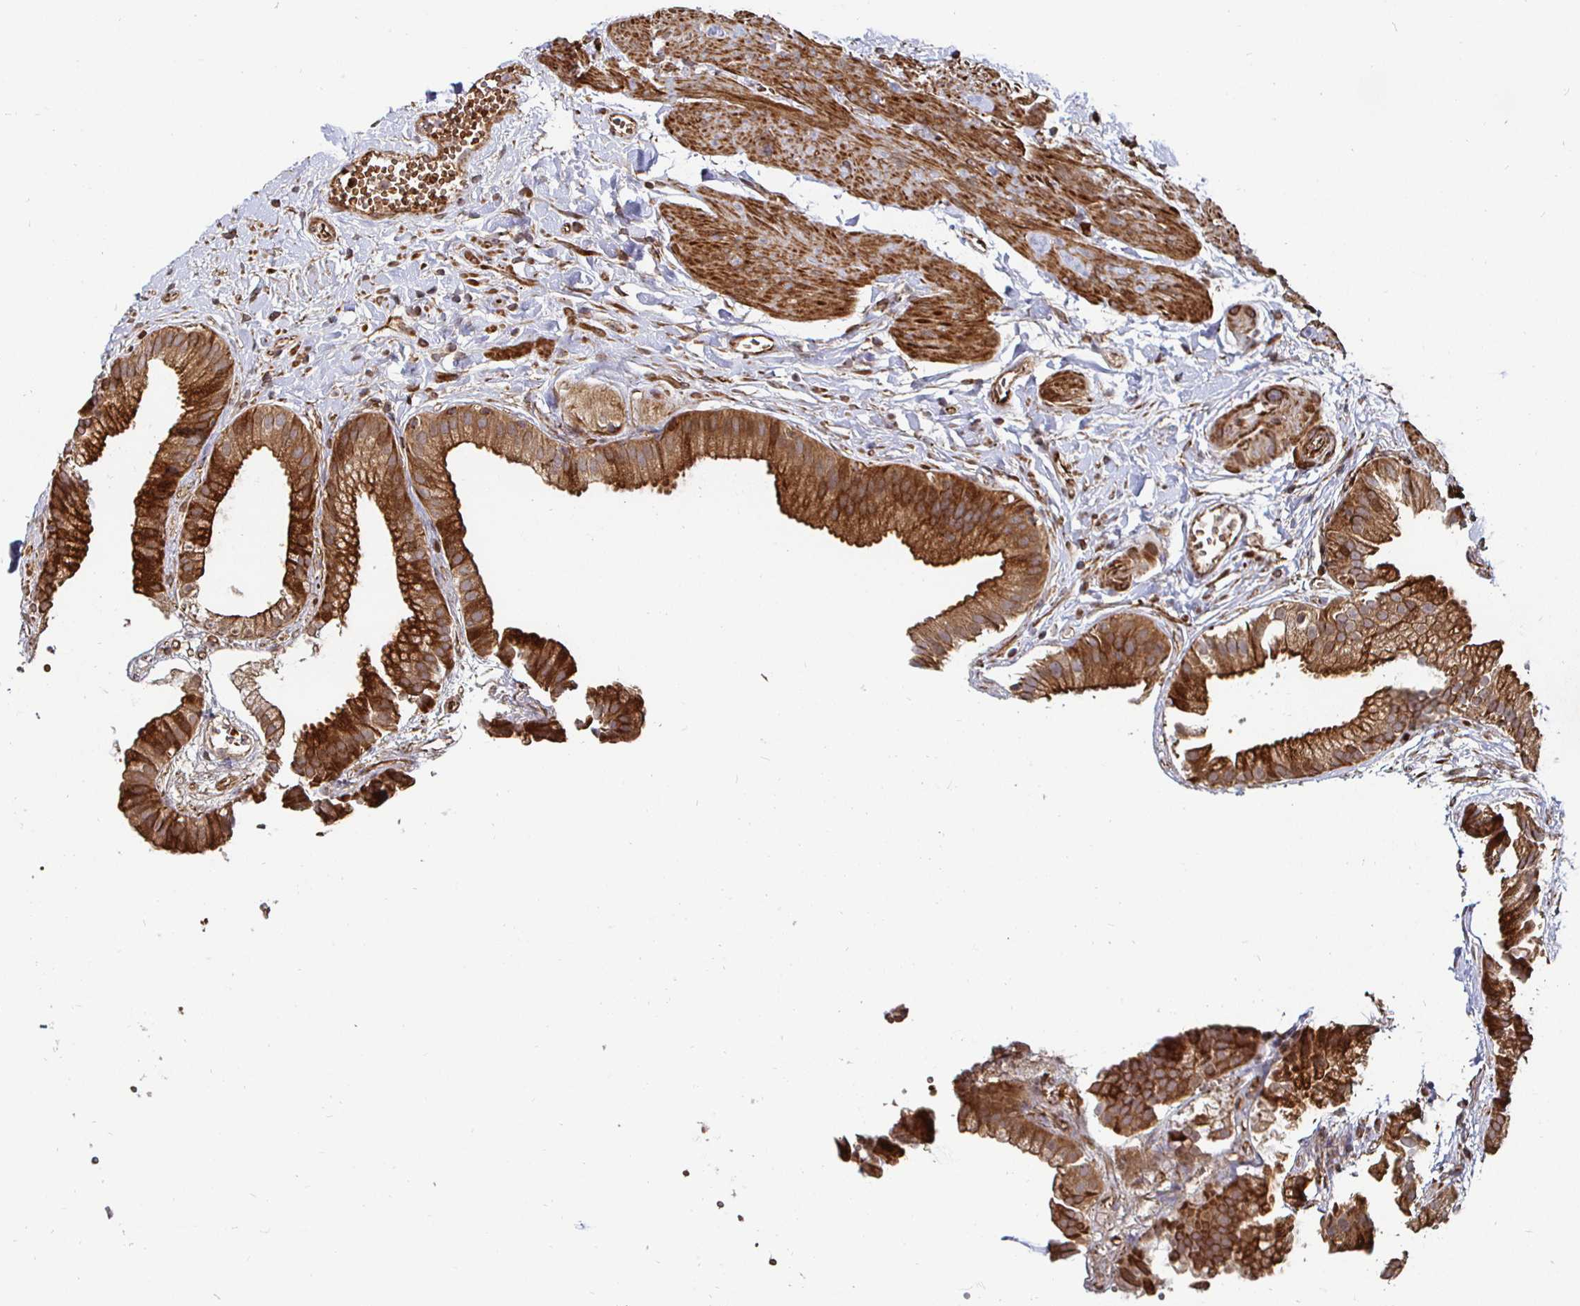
{"staining": {"intensity": "strong", "quantity": ">75%", "location": "cytoplasmic/membranous"}, "tissue": "gallbladder", "cell_type": "Glandular cells", "image_type": "normal", "snomed": [{"axis": "morphology", "description": "Normal tissue, NOS"}, {"axis": "topography", "description": "Gallbladder"}], "caption": "Strong cytoplasmic/membranous positivity is appreciated in about >75% of glandular cells in benign gallbladder.", "gene": "TBKBP1", "patient": {"sex": "female", "age": 63}}